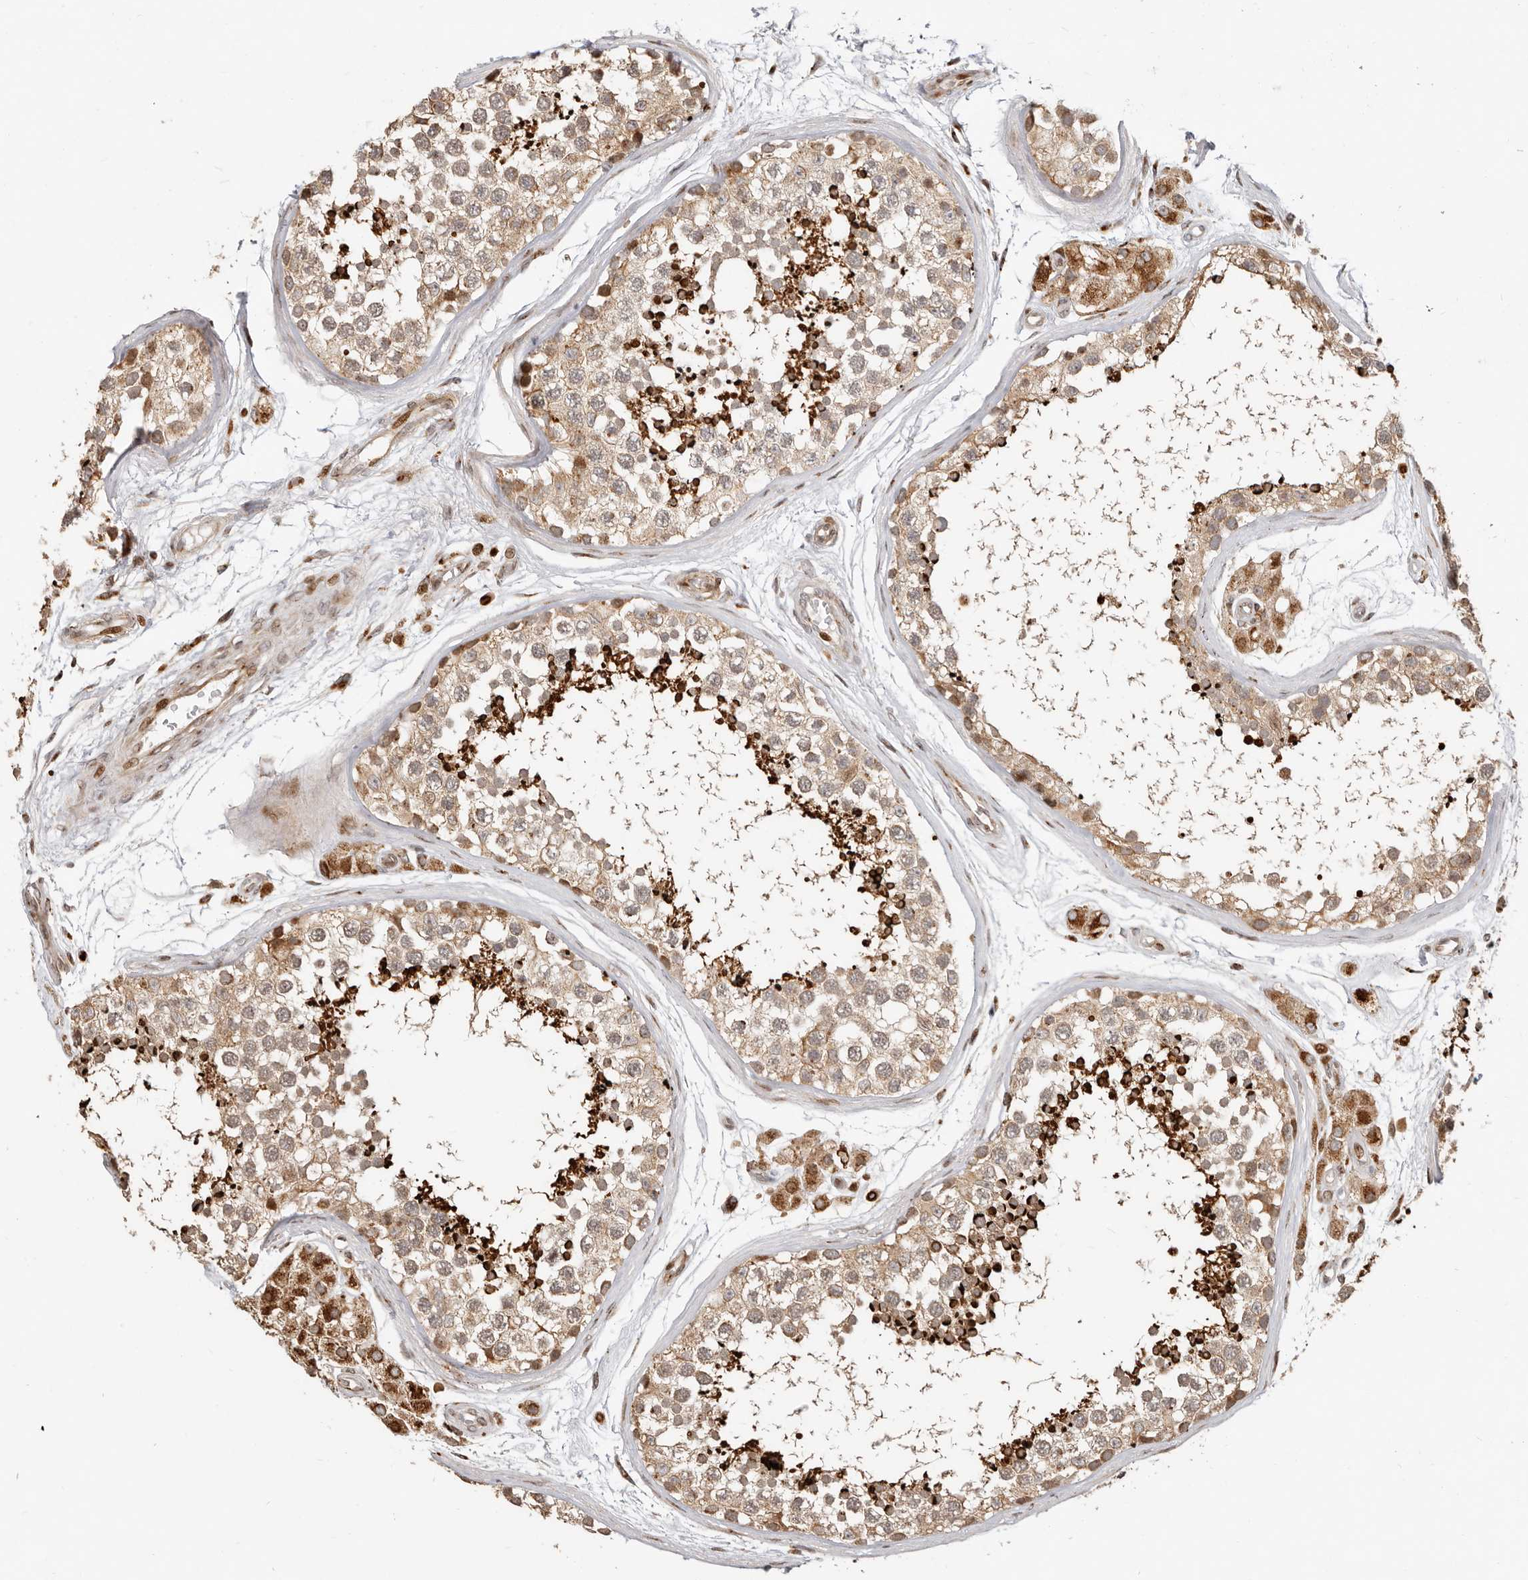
{"staining": {"intensity": "strong", "quantity": "25%-75%", "location": "cytoplasmic/membranous"}, "tissue": "testis", "cell_type": "Cells in seminiferous ducts", "image_type": "normal", "snomed": [{"axis": "morphology", "description": "Normal tissue, NOS"}, {"axis": "topography", "description": "Testis"}], "caption": "Strong cytoplasmic/membranous expression is present in about 25%-75% of cells in seminiferous ducts in benign testis.", "gene": "TRIM4", "patient": {"sex": "male", "age": 56}}